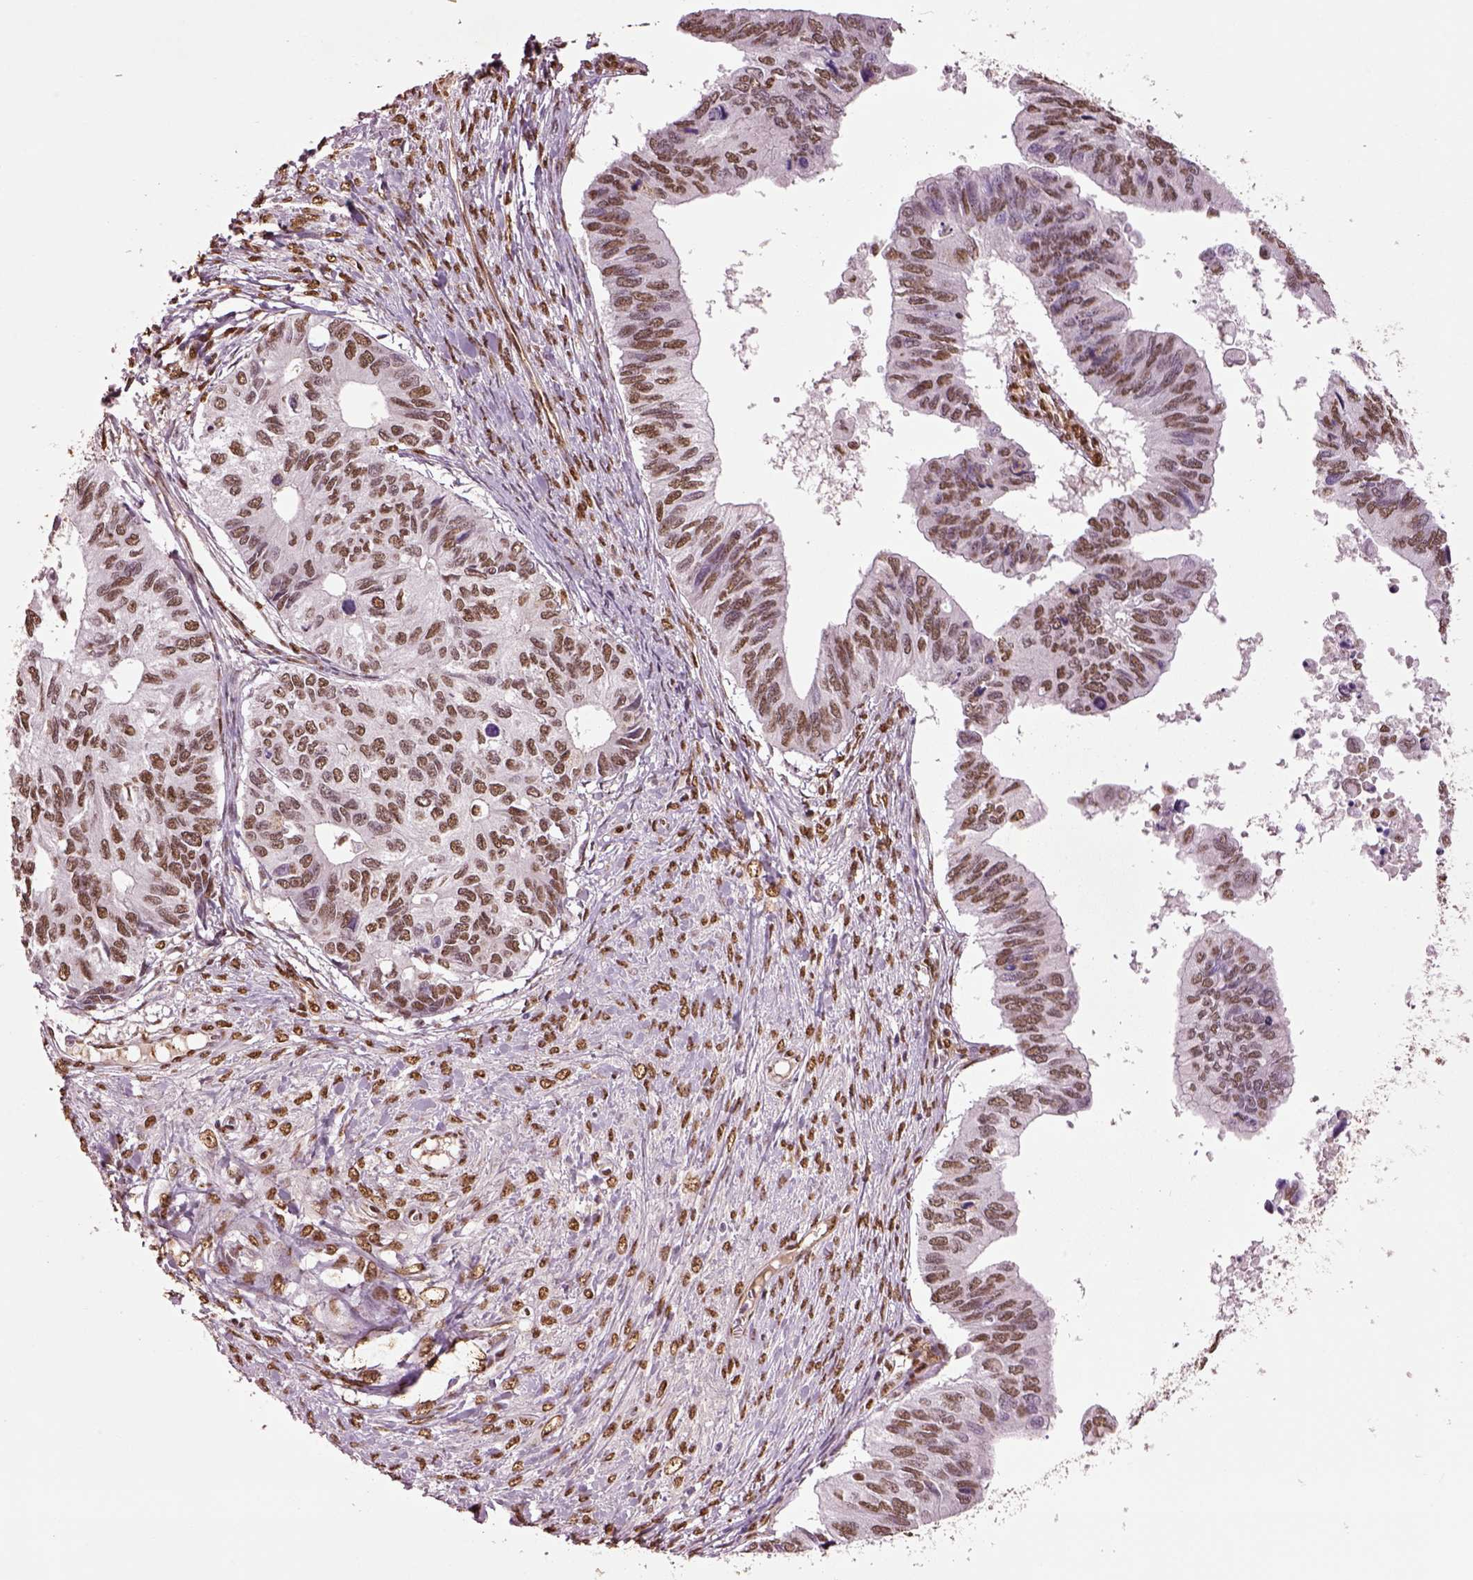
{"staining": {"intensity": "moderate", "quantity": ">75%", "location": "nuclear"}, "tissue": "ovarian cancer", "cell_type": "Tumor cells", "image_type": "cancer", "snomed": [{"axis": "morphology", "description": "Cystadenocarcinoma, mucinous, NOS"}, {"axis": "topography", "description": "Ovary"}], "caption": "Brown immunohistochemical staining in human ovarian cancer demonstrates moderate nuclear staining in approximately >75% of tumor cells.", "gene": "DDX3X", "patient": {"sex": "female", "age": 76}}